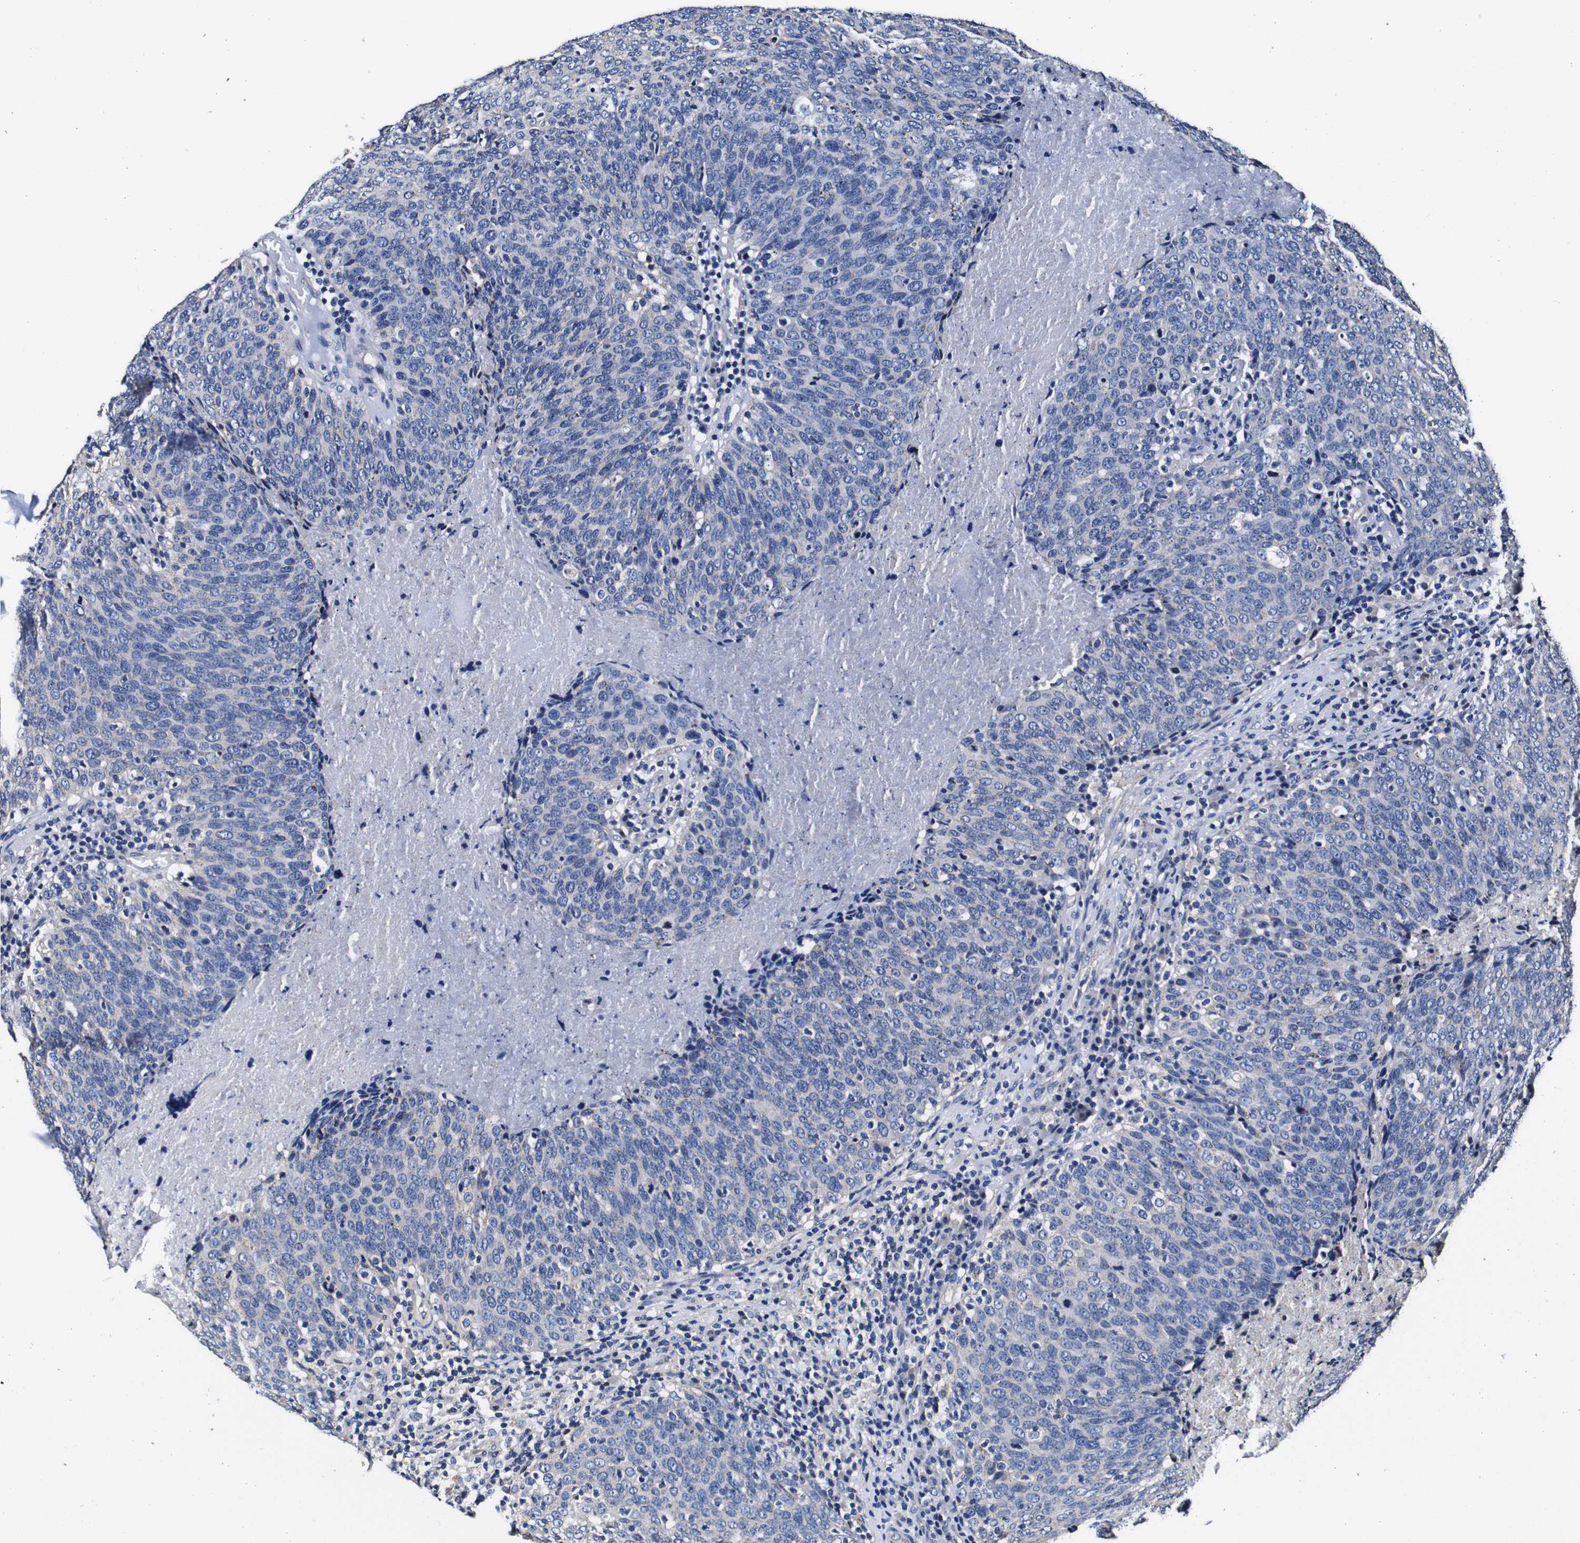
{"staining": {"intensity": "negative", "quantity": "none", "location": "none"}, "tissue": "head and neck cancer", "cell_type": "Tumor cells", "image_type": "cancer", "snomed": [{"axis": "morphology", "description": "Squamous cell carcinoma, NOS"}, {"axis": "morphology", "description": "Squamous cell carcinoma, metastatic, NOS"}, {"axis": "topography", "description": "Lymph node"}, {"axis": "topography", "description": "Head-Neck"}], "caption": "The photomicrograph shows no staining of tumor cells in head and neck cancer.", "gene": "PDCD6IP", "patient": {"sex": "male", "age": 62}}